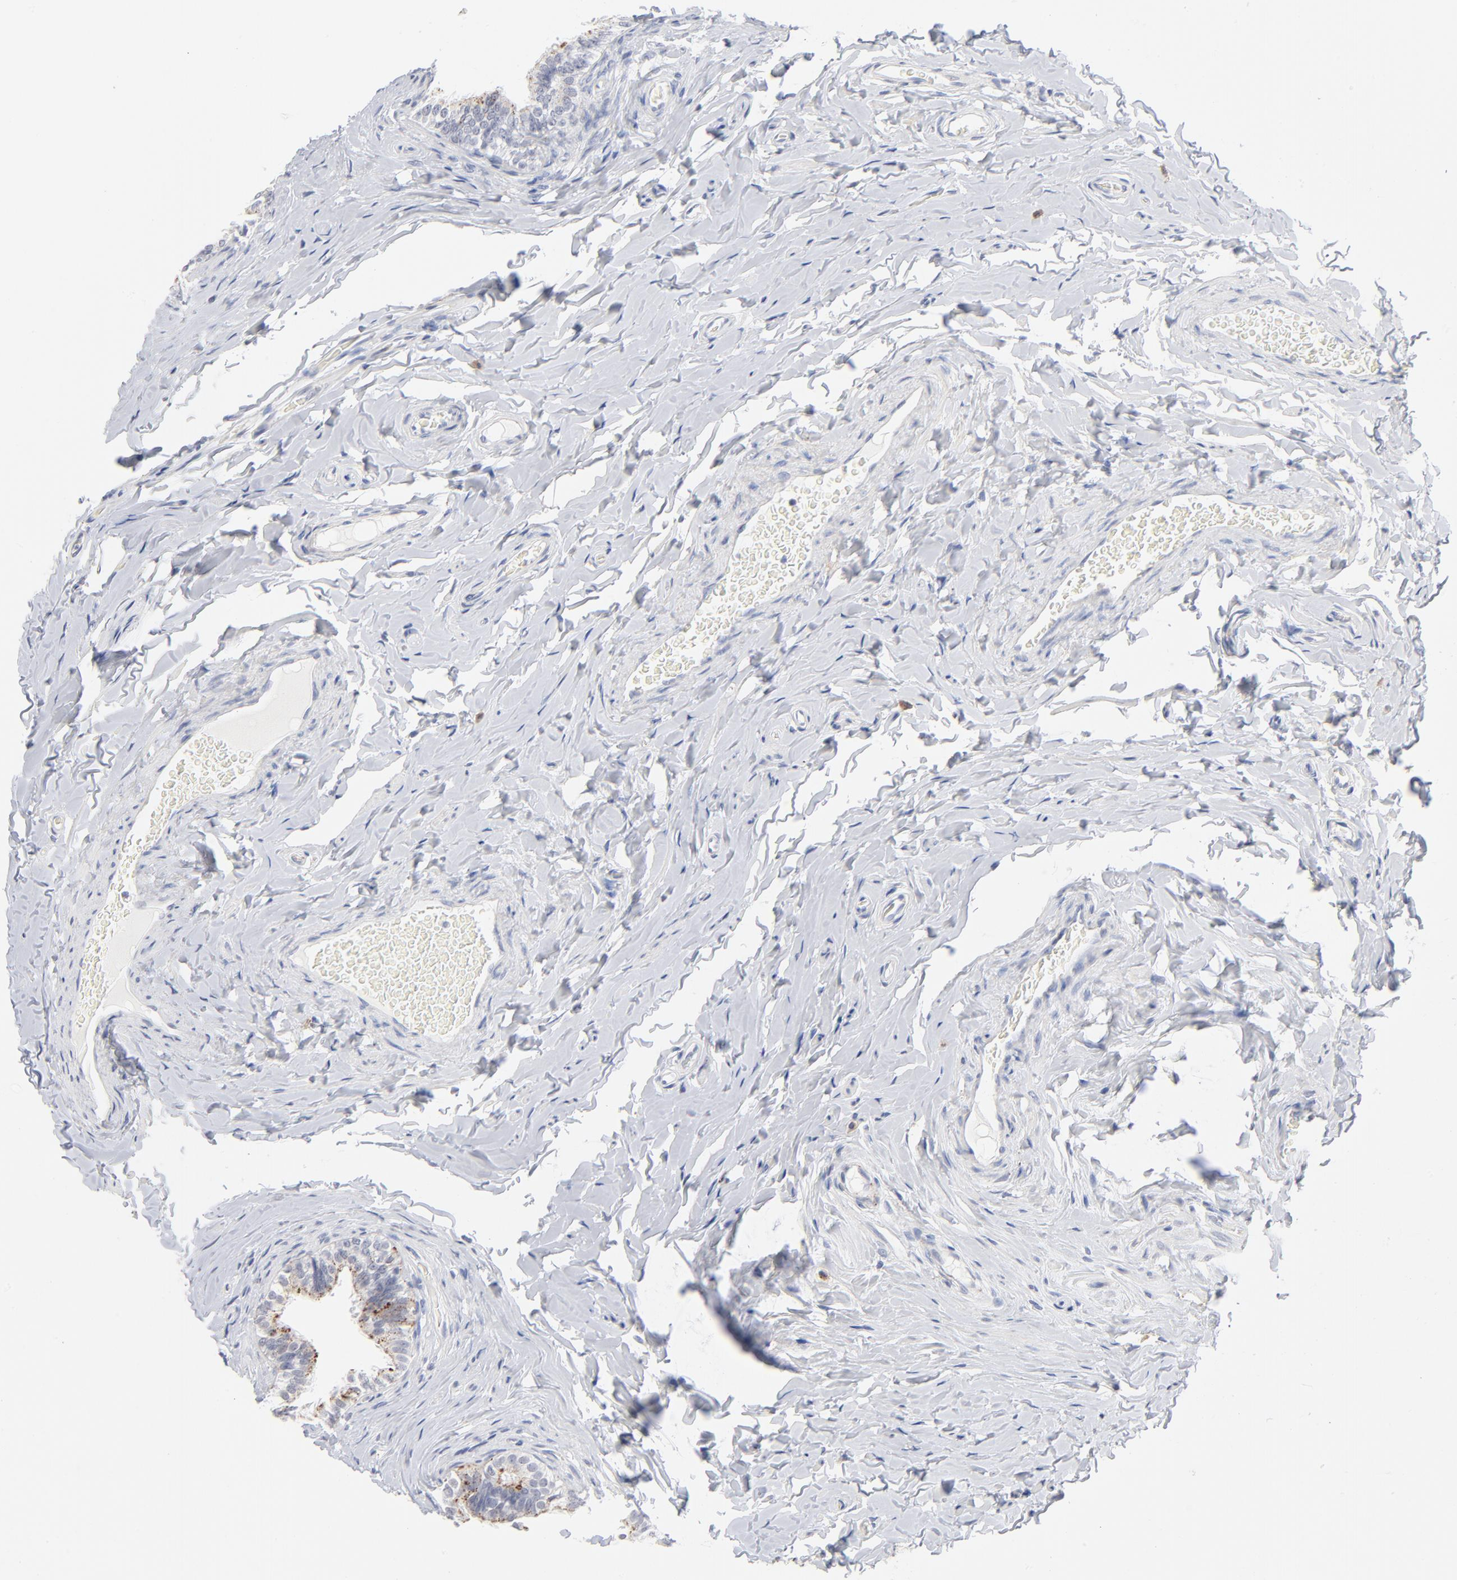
{"staining": {"intensity": "weak", "quantity": ">75%", "location": "cytoplasmic/membranous"}, "tissue": "epididymis", "cell_type": "Glandular cells", "image_type": "normal", "snomed": [{"axis": "morphology", "description": "Normal tissue, NOS"}, {"axis": "topography", "description": "Soft tissue"}, {"axis": "topography", "description": "Epididymis"}], "caption": "Glandular cells exhibit weak cytoplasmic/membranous positivity in approximately >75% of cells in benign epididymis.", "gene": "LTBP2", "patient": {"sex": "male", "age": 26}}